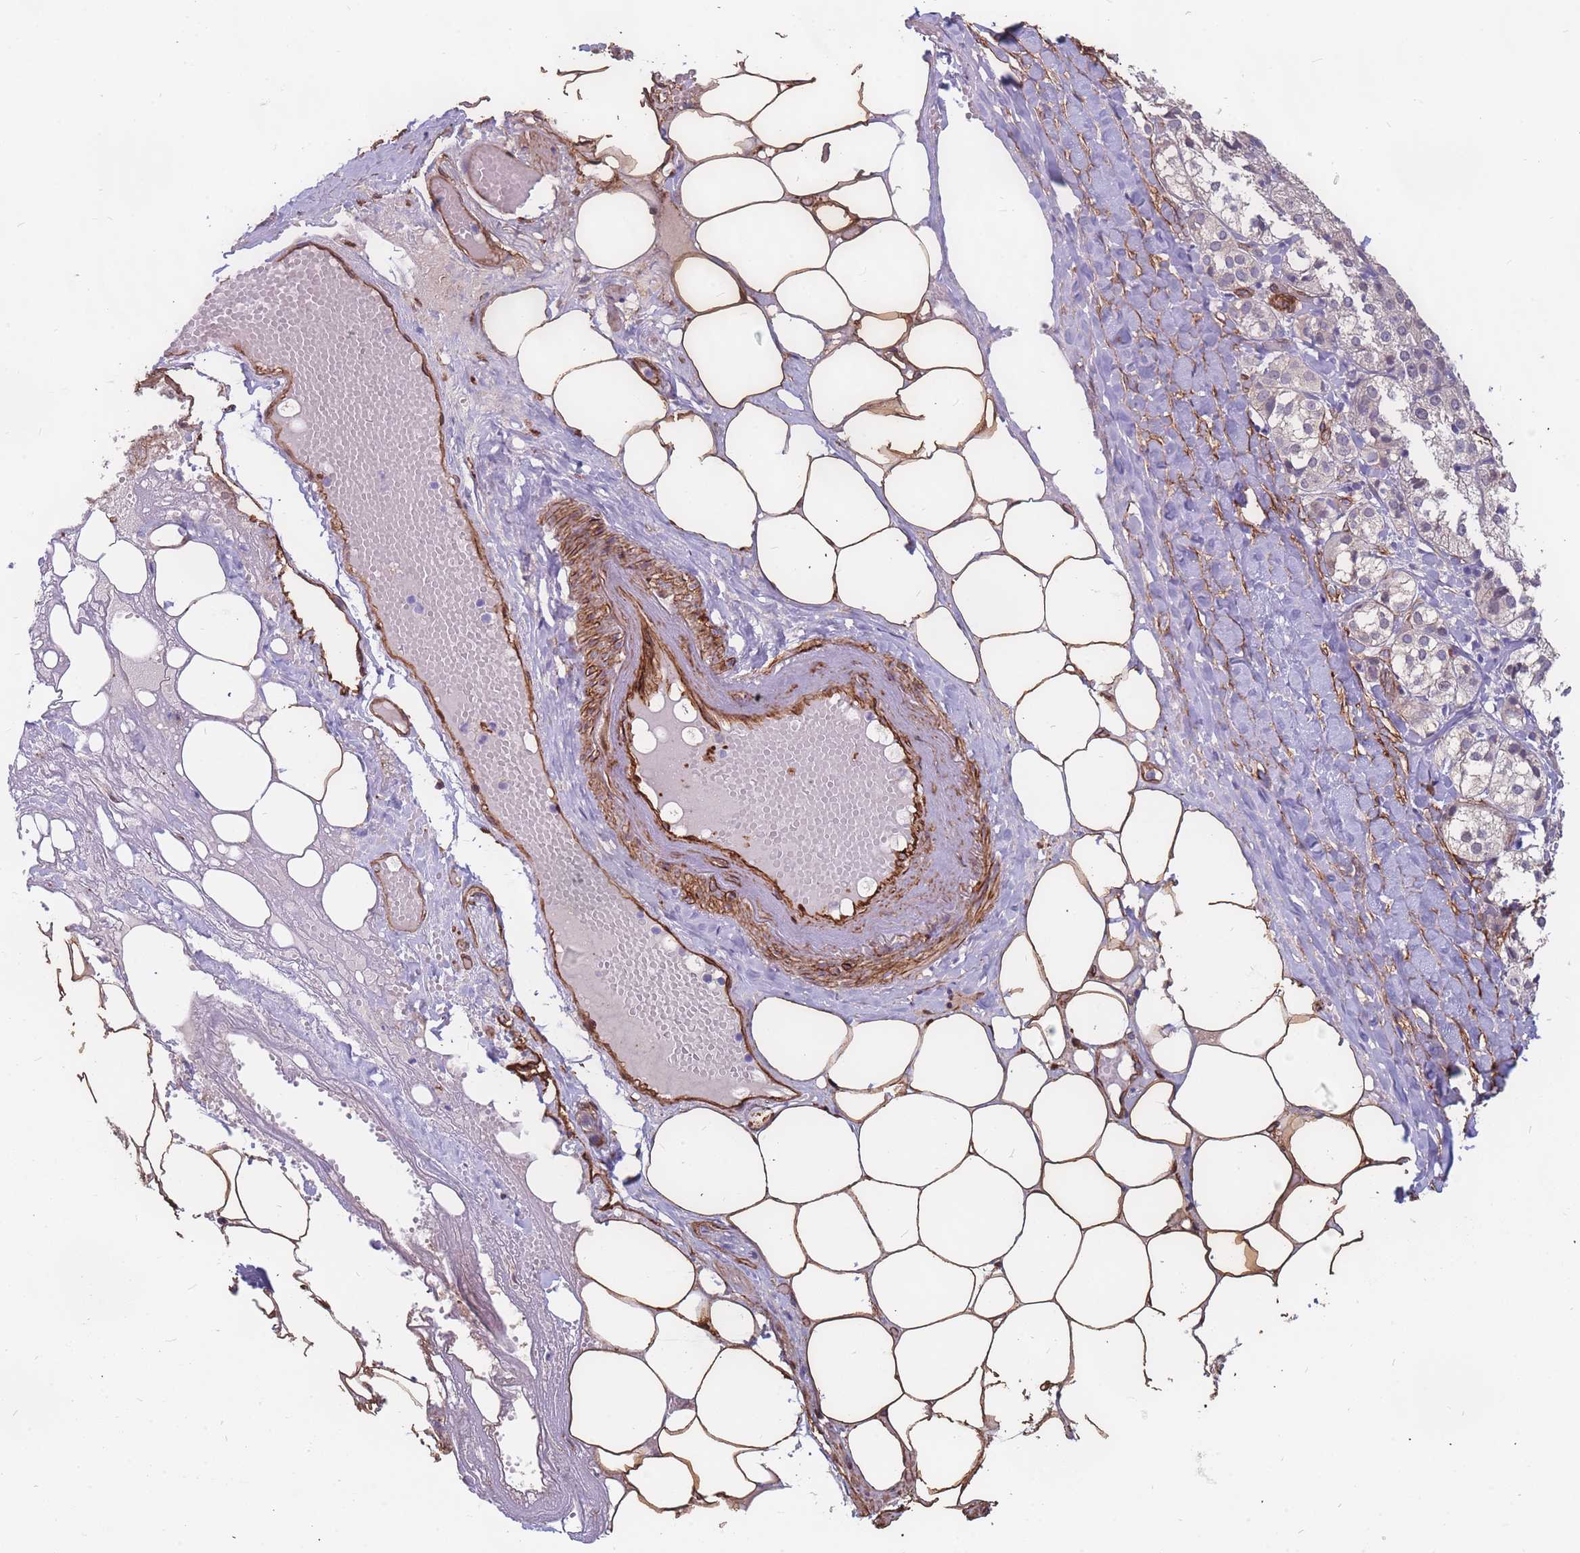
{"staining": {"intensity": "negative", "quantity": "none", "location": "none"}, "tissue": "adrenal gland", "cell_type": "Glandular cells", "image_type": "normal", "snomed": [{"axis": "morphology", "description": "Normal tissue, NOS"}, {"axis": "topography", "description": "Adrenal gland"}], "caption": "Immunohistochemical staining of normal human adrenal gland displays no significant expression in glandular cells.", "gene": "EHD2", "patient": {"sex": "female", "age": 61}}